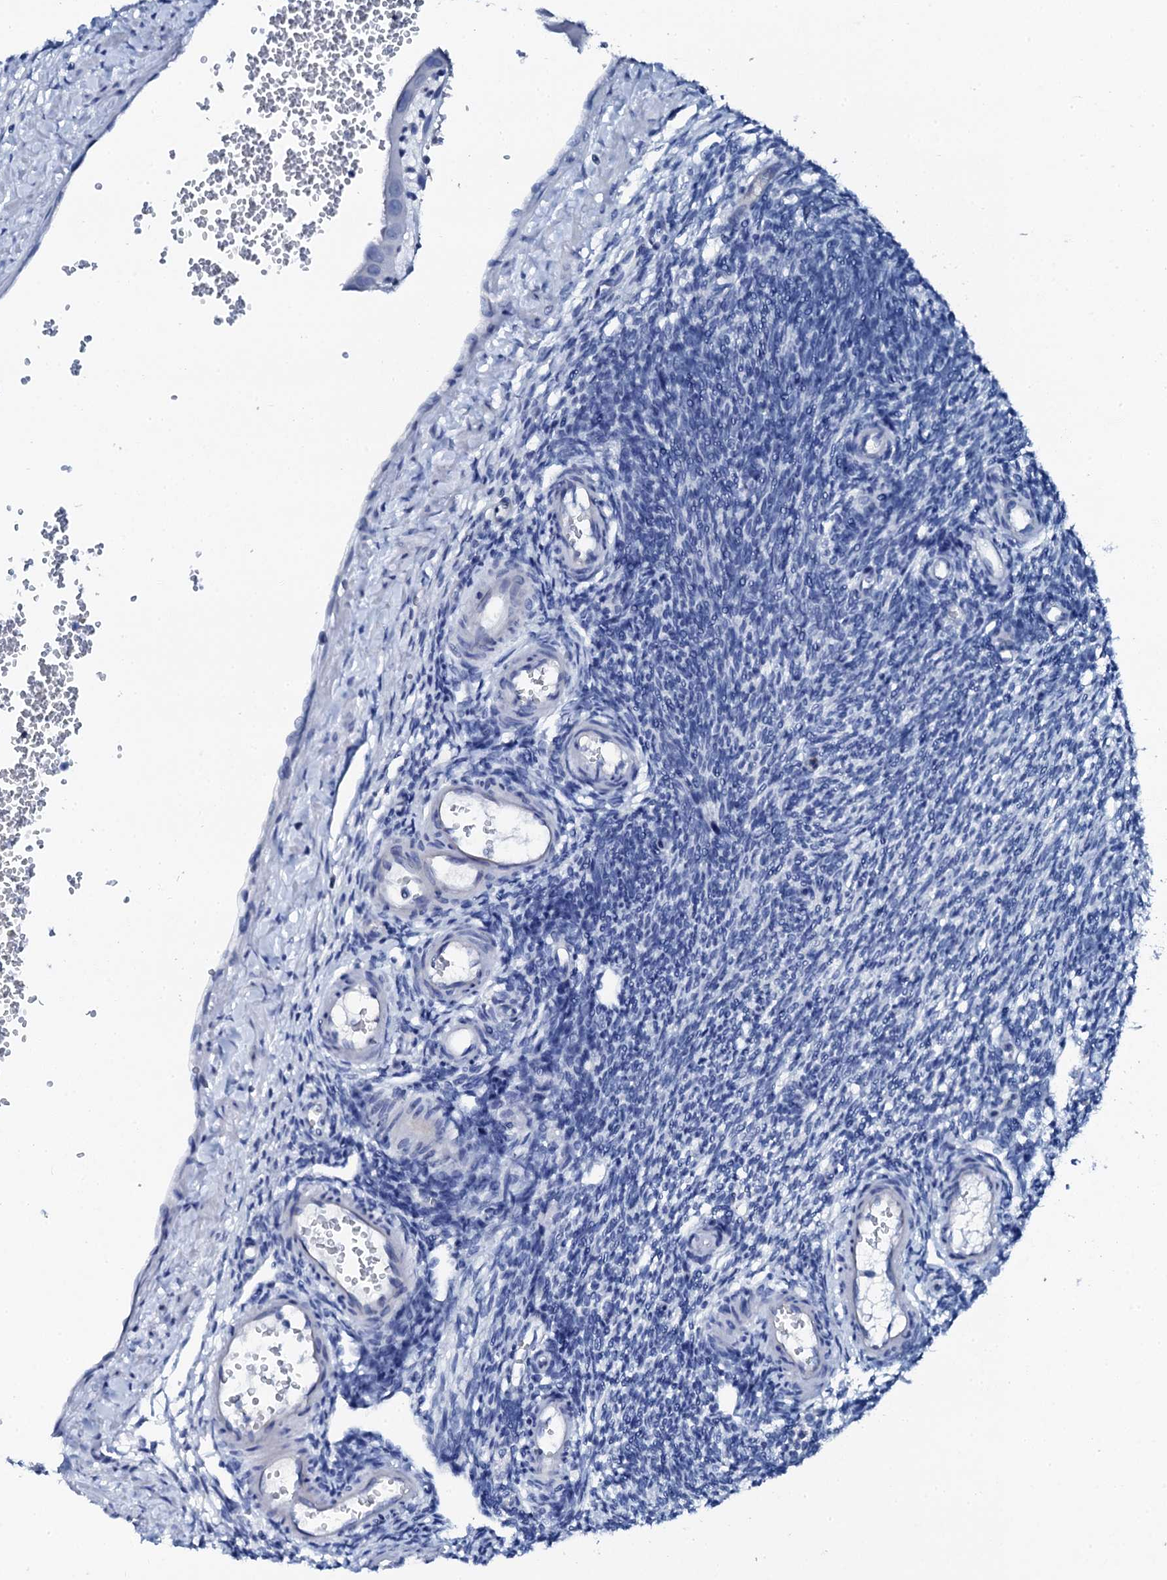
{"staining": {"intensity": "negative", "quantity": "none", "location": "none"}, "tissue": "ovary", "cell_type": "Ovarian stroma cells", "image_type": "normal", "snomed": [{"axis": "morphology", "description": "Normal tissue, NOS"}, {"axis": "morphology", "description": "Cyst, NOS"}, {"axis": "topography", "description": "Ovary"}], "caption": "Photomicrograph shows no significant protein positivity in ovarian stroma cells of normal ovary. The staining was performed using DAB to visualize the protein expression in brown, while the nuclei were stained in blue with hematoxylin (Magnification: 20x).", "gene": "PTH", "patient": {"sex": "female", "age": 33}}